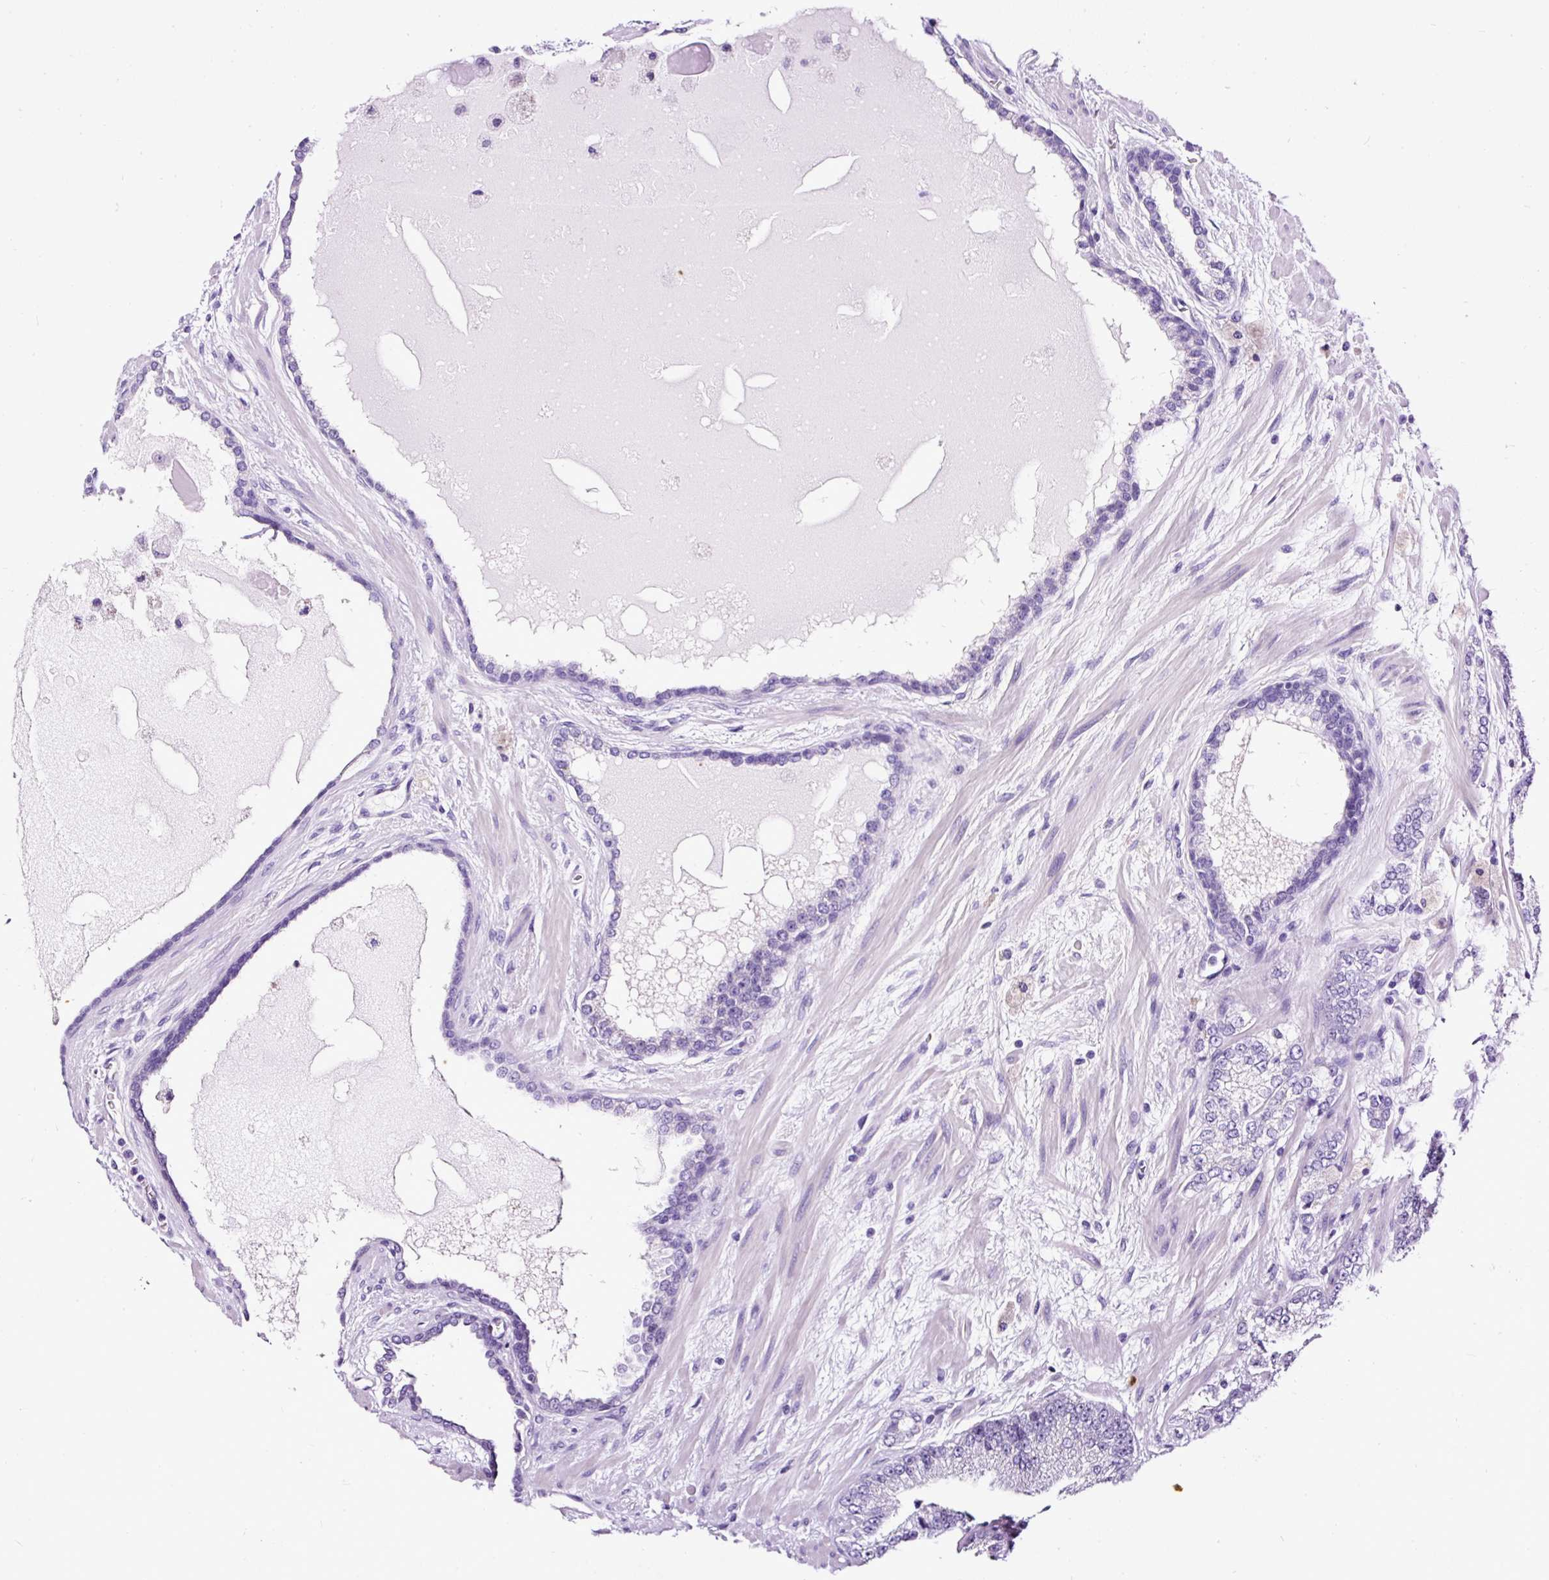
{"staining": {"intensity": "negative", "quantity": "none", "location": "none"}, "tissue": "prostate cancer", "cell_type": "Tumor cells", "image_type": "cancer", "snomed": [{"axis": "morphology", "description": "Adenocarcinoma, High grade"}, {"axis": "topography", "description": "Prostate"}], "caption": "Prostate cancer (high-grade adenocarcinoma) stained for a protein using immunohistochemistry (IHC) shows no staining tumor cells.", "gene": "STOX2", "patient": {"sex": "male", "age": 68}}